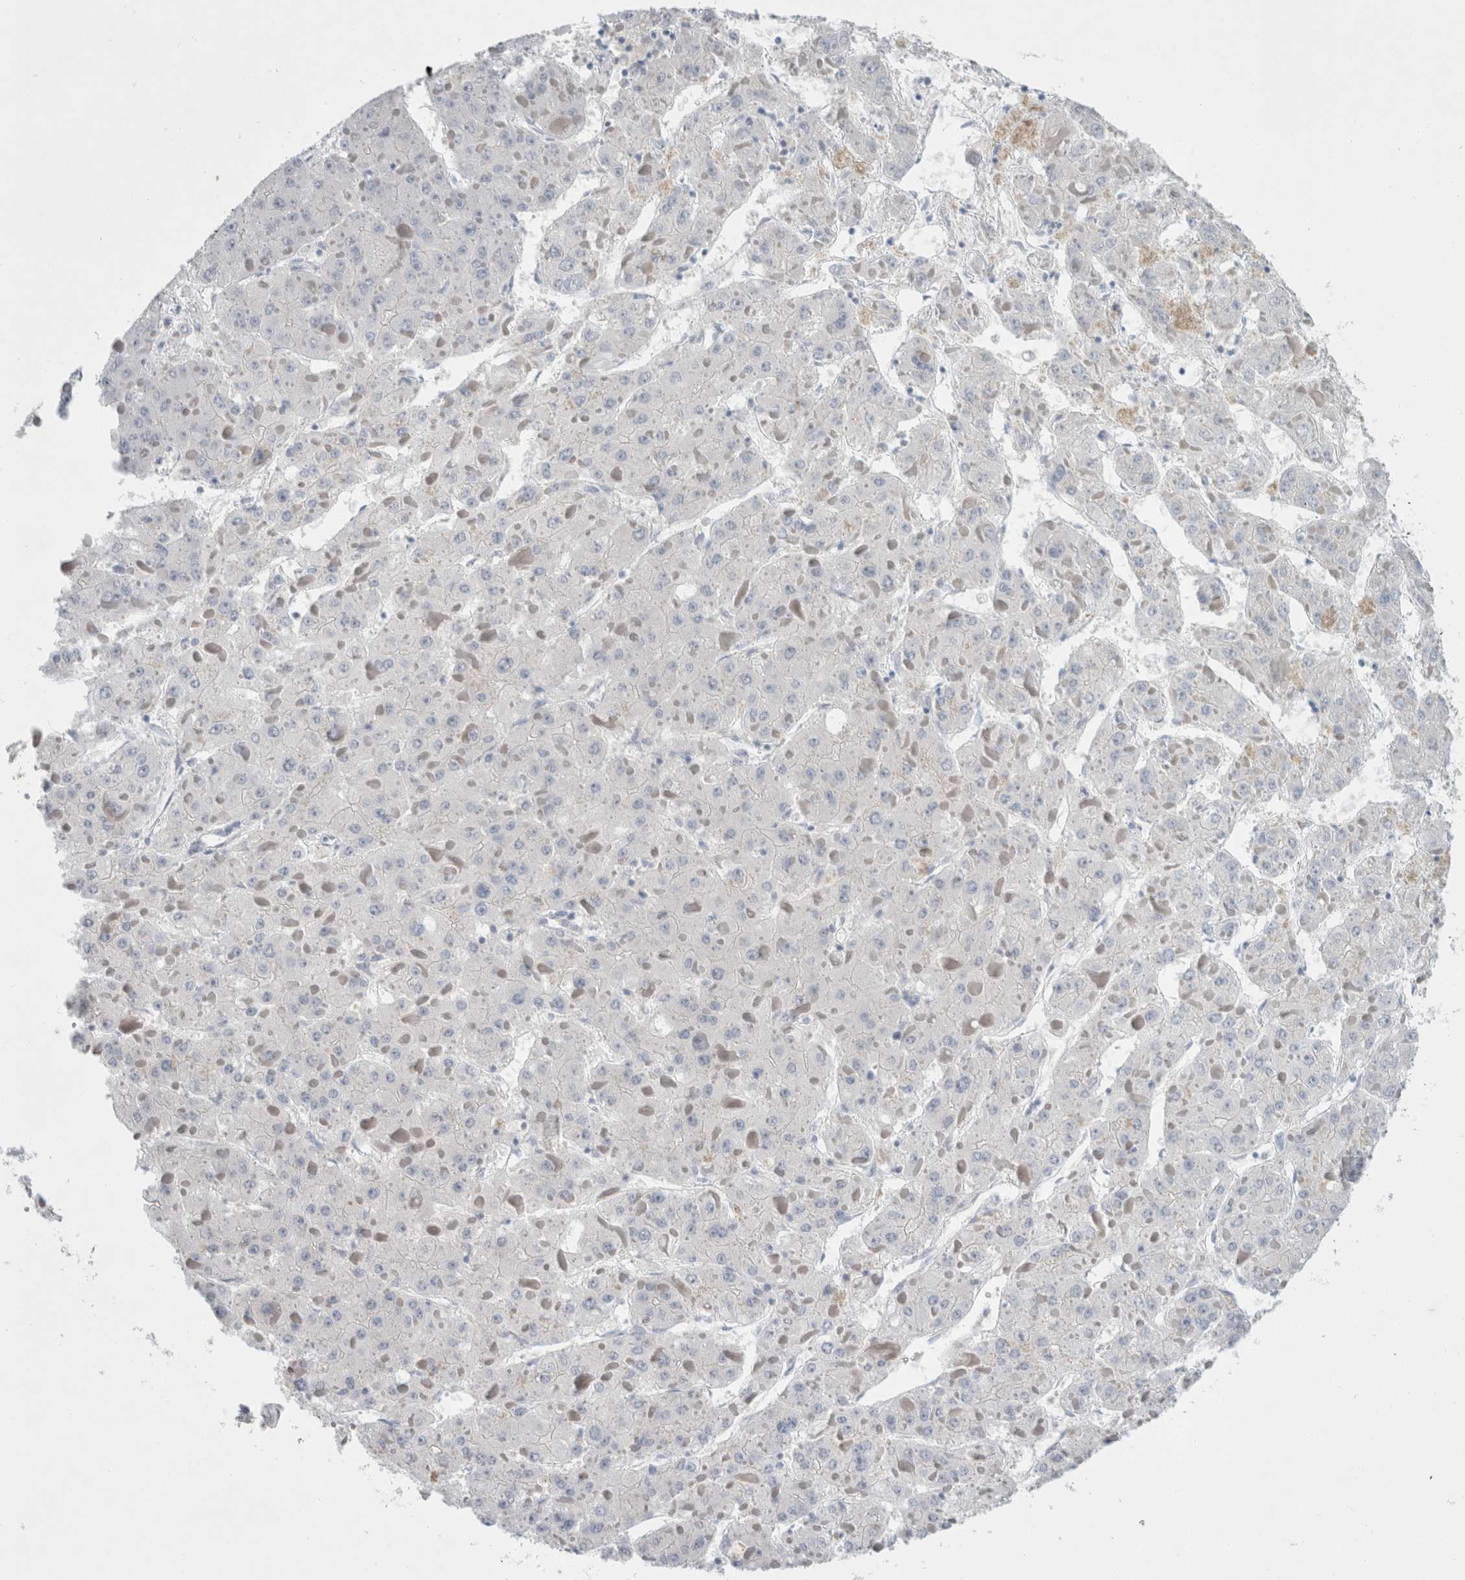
{"staining": {"intensity": "negative", "quantity": "none", "location": "none"}, "tissue": "liver cancer", "cell_type": "Tumor cells", "image_type": "cancer", "snomed": [{"axis": "morphology", "description": "Carcinoma, Hepatocellular, NOS"}, {"axis": "topography", "description": "Liver"}], "caption": "DAB (3,3'-diaminobenzidine) immunohistochemical staining of human liver hepatocellular carcinoma displays no significant expression in tumor cells. The staining was performed using DAB (3,3'-diaminobenzidine) to visualize the protein expression in brown, while the nuclei were stained in blue with hematoxylin (Magnification: 20x).", "gene": "CASP6", "patient": {"sex": "female", "age": 73}}